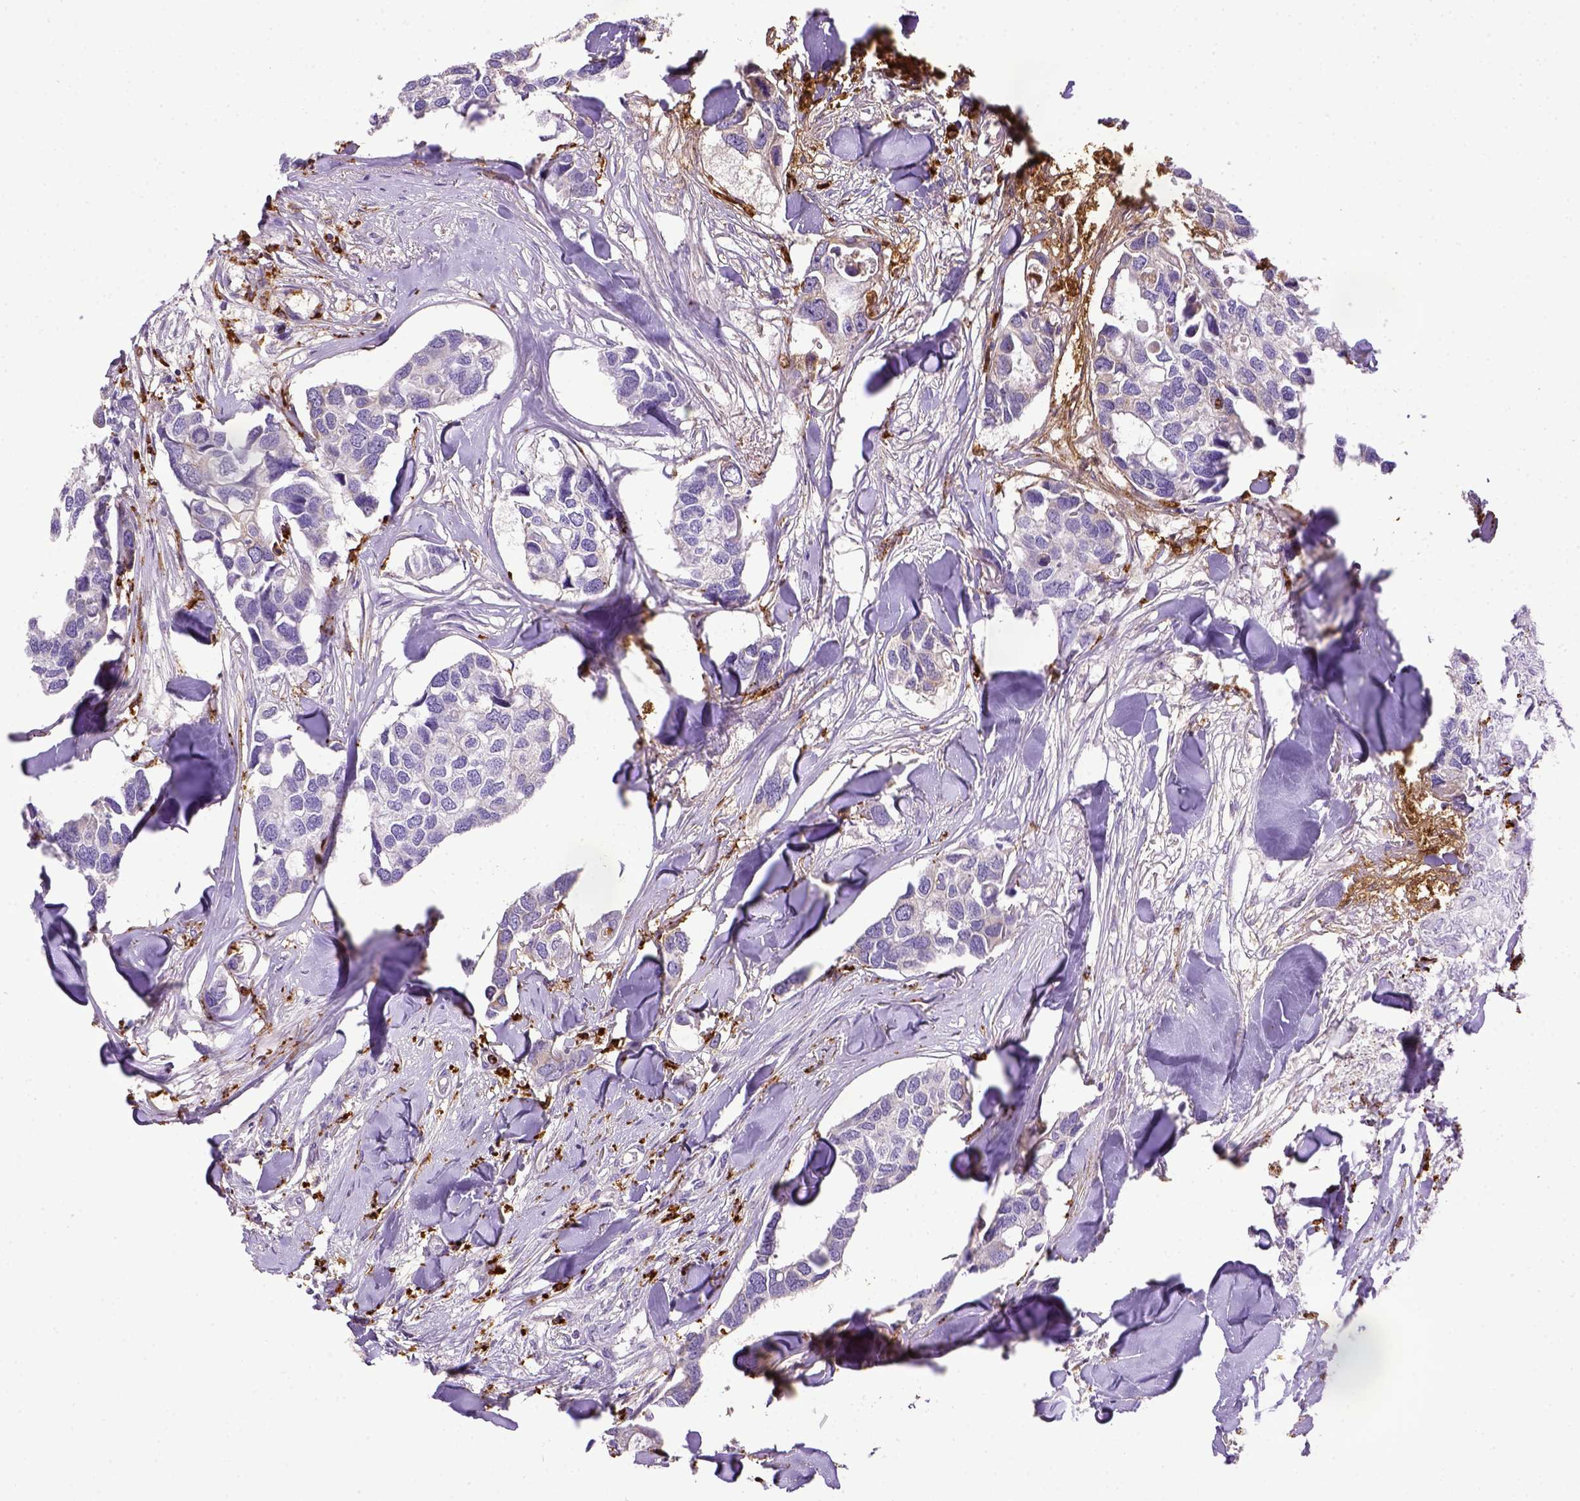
{"staining": {"intensity": "negative", "quantity": "none", "location": "none"}, "tissue": "breast cancer", "cell_type": "Tumor cells", "image_type": "cancer", "snomed": [{"axis": "morphology", "description": "Duct carcinoma"}, {"axis": "topography", "description": "Breast"}], "caption": "There is no significant expression in tumor cells of breast cancer.", "gene": "CD68", "patient": {"sex": "female", "age": 83}}